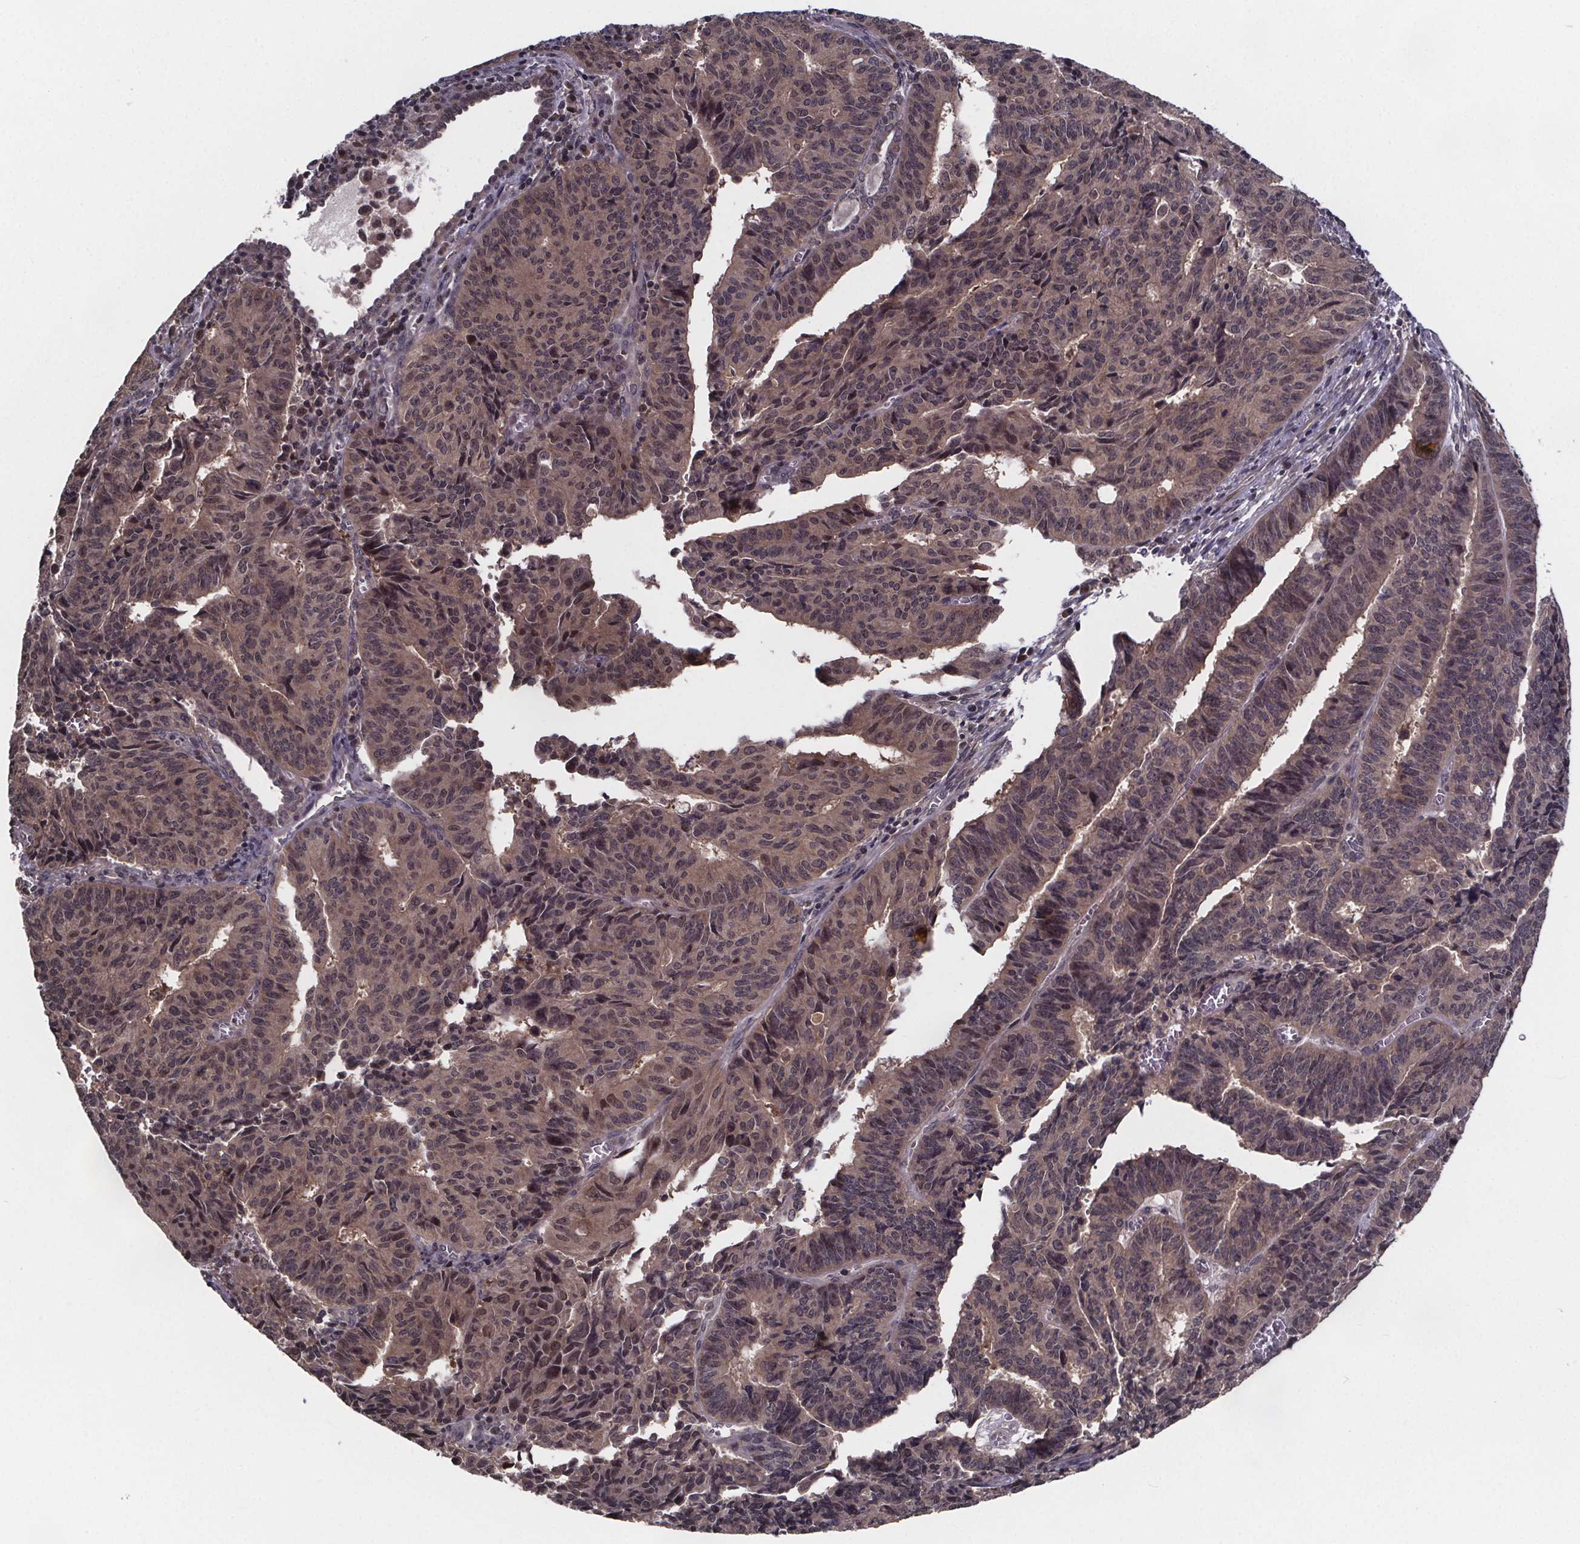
{"staining": {"intensity": "weak", "quantity": ">75%", "location": "cytoplasmic/membranous,nuclear"}, "tissue": "endometrial cancer", "cell_type": "Tumor cells", "image_type": "cancer", "snomed": [{"axis": "morphology", "description": "Adenocarcinoma, NOS"}, {"axis": "topography", "description": "Endometrium"}], "caption": "Immunohistochemical staining of human endometrial cancer (adenocarcinoma) shows low levels of weak cytoplasmic/membranous and nuclear protein positivity in approximately >75% of tumor cells.", "gene": "FN3KRP", "patient": {"sex": "female", "age": 65}}